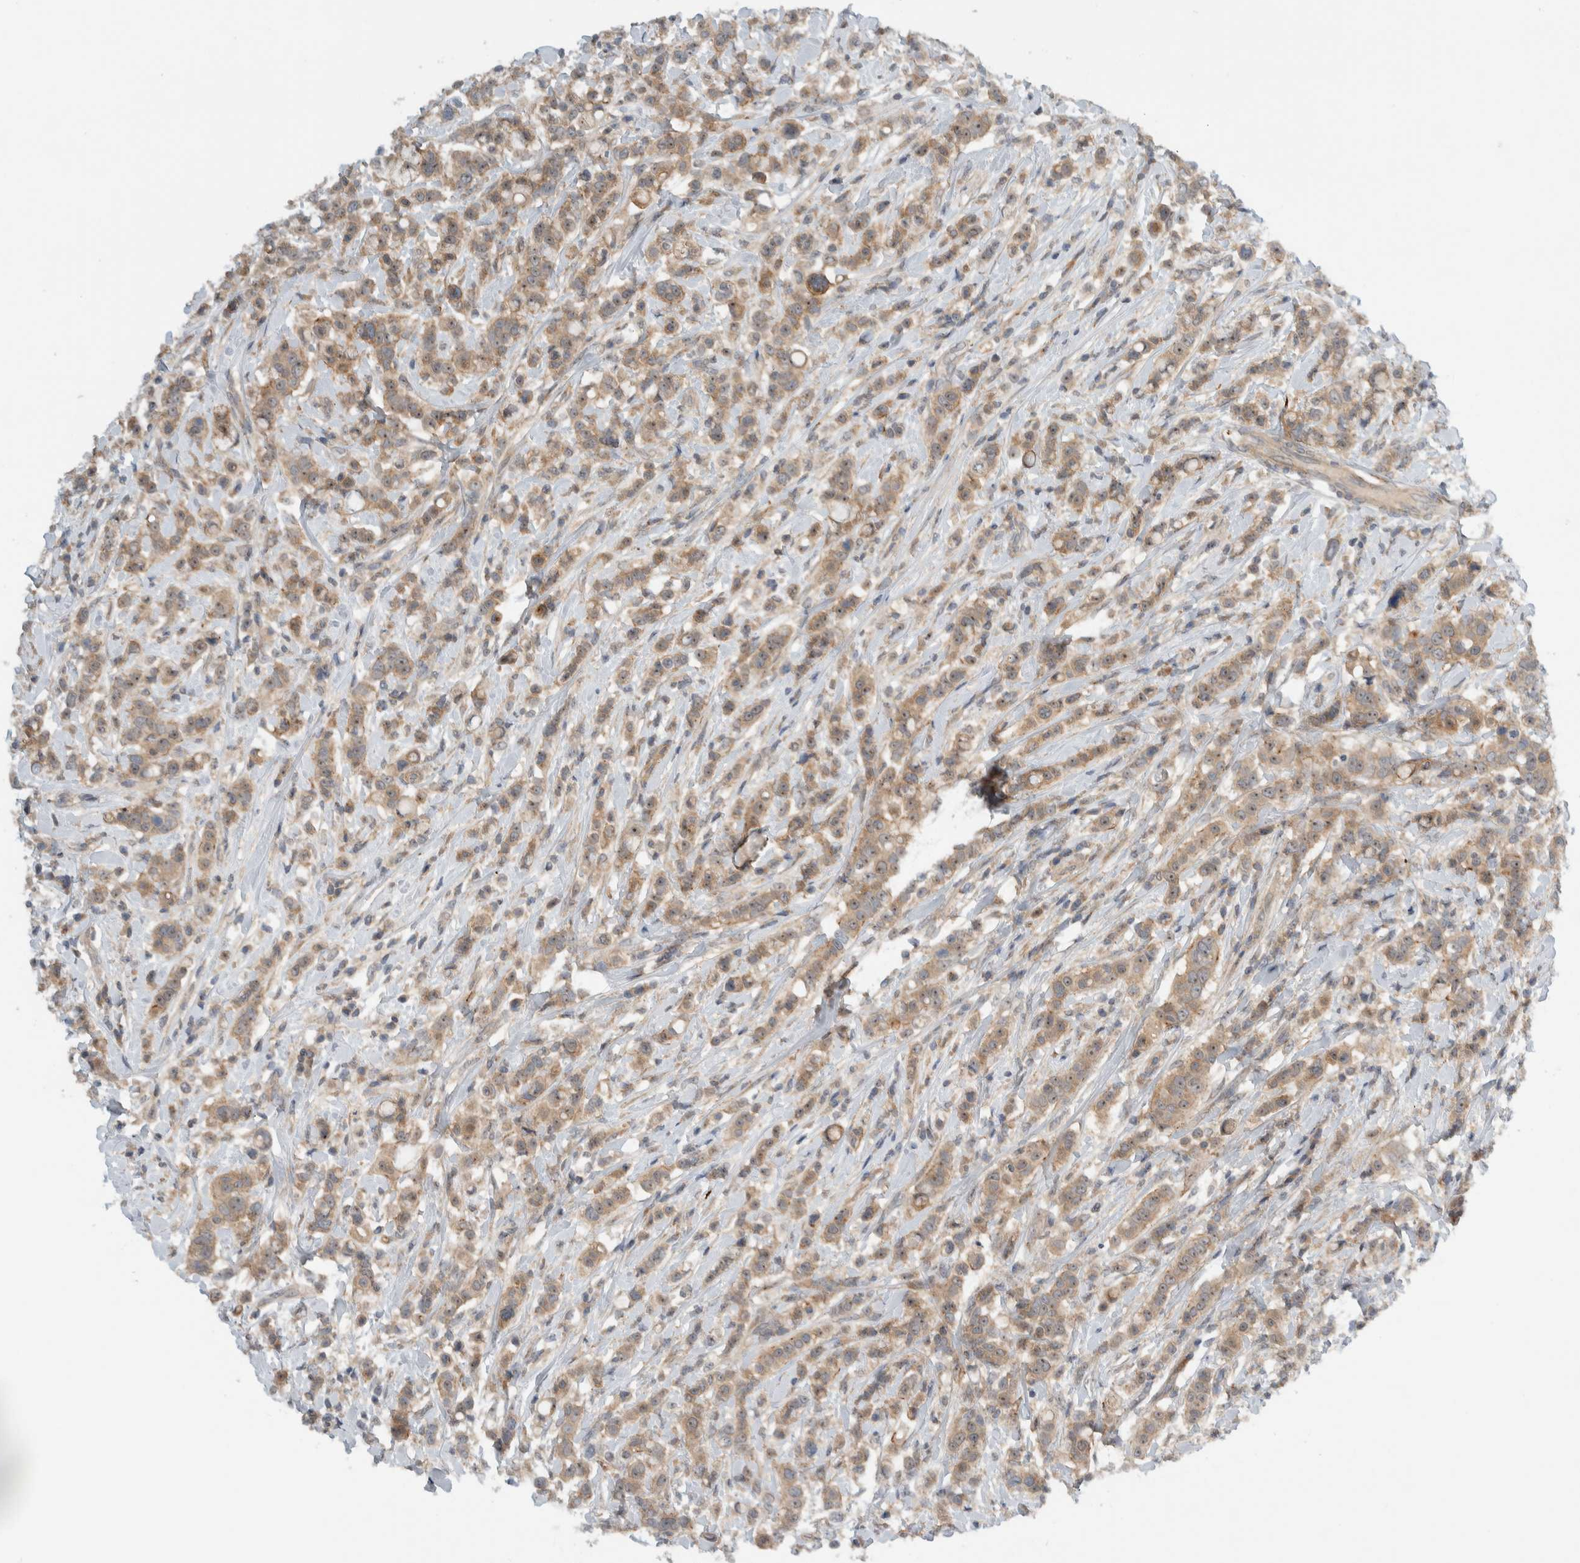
{"staining": {"intensity": "moderate", "quantity": ">75%", "location": "cytoplasmic/membranous,nuclear"}, "tissue": "breast cancer", "cell_type": "Tumor cells", "image_type": "cancer", "snomed": [{"axis": "morphology", "description": "Duct carcinoma"}, {"axis": "topography", "description": "Breast"}], "caption": "Breast intraductal carcinoma stained for a protein (brown) displays moderate cytoplasmic/membranous and nuclear positive expression in about >75% of tumor cells.", "gene": "MPRIP", "patient": {"sex": "female", "age": 27}}